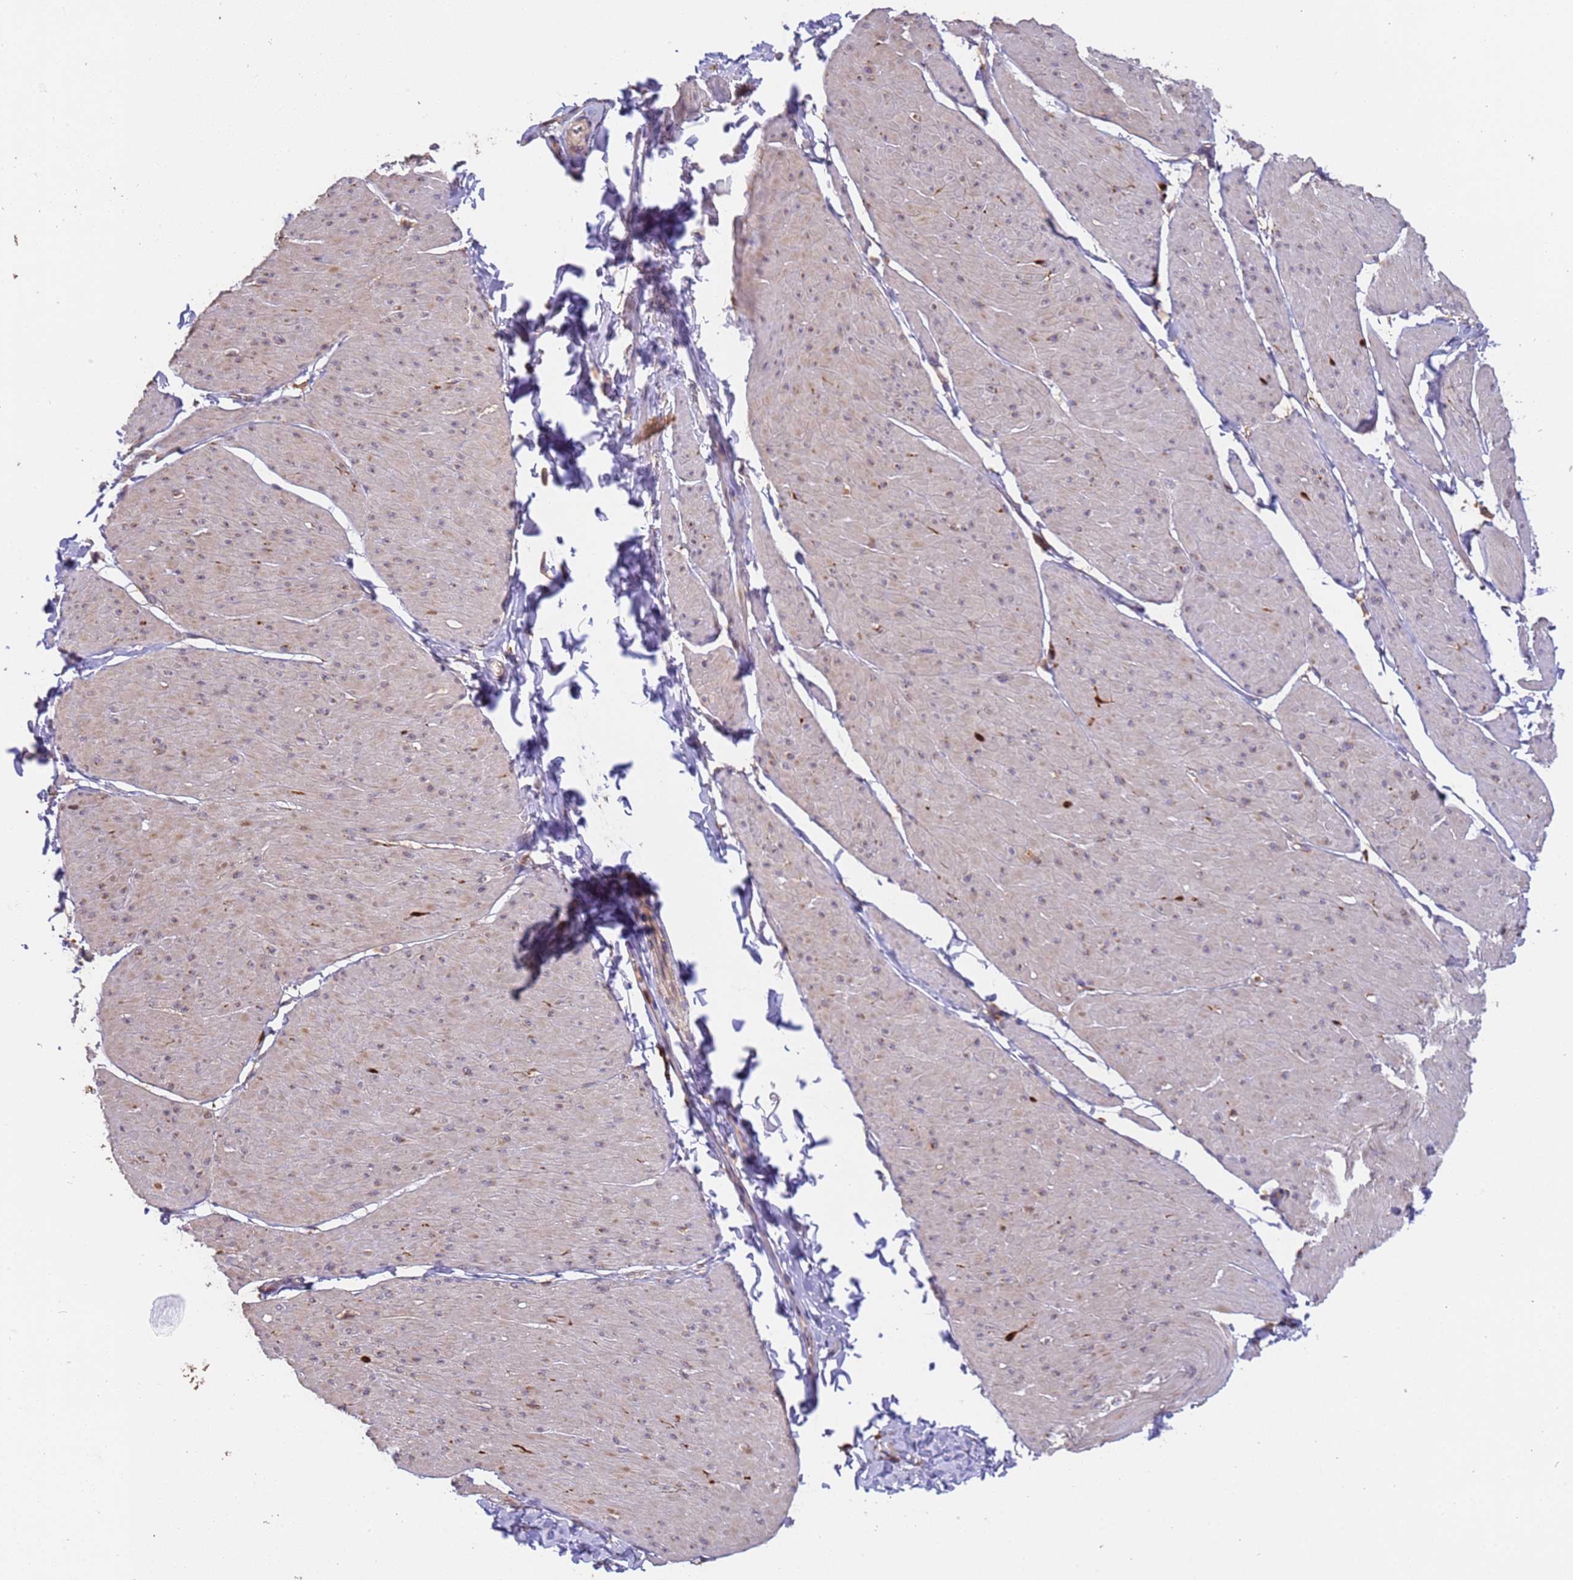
{"staining": {"intensity": "moderate", "quantity": "<25%", "location": "cytoplasmic/membranous,nuclear"}, "tissue": "smooth muscle", "cell_type": "Smooth muscle cells", "image_type": "normal", "snomed": [{"axis": "morphology", "description": "Urothelial carcinoma, High grade"}, {"axis": "topography", "description": "Urinary bladder"}], "caption": "Immunohistochemical staining of unremarkable human smooth muscle exhibits <25% levels of moderate cytoplasmic/membranous,nuclear protein expression in about <25% of smooth muscle cells.", "gene": "M6PR", "patient": {"sex": "male", "age": 46}}